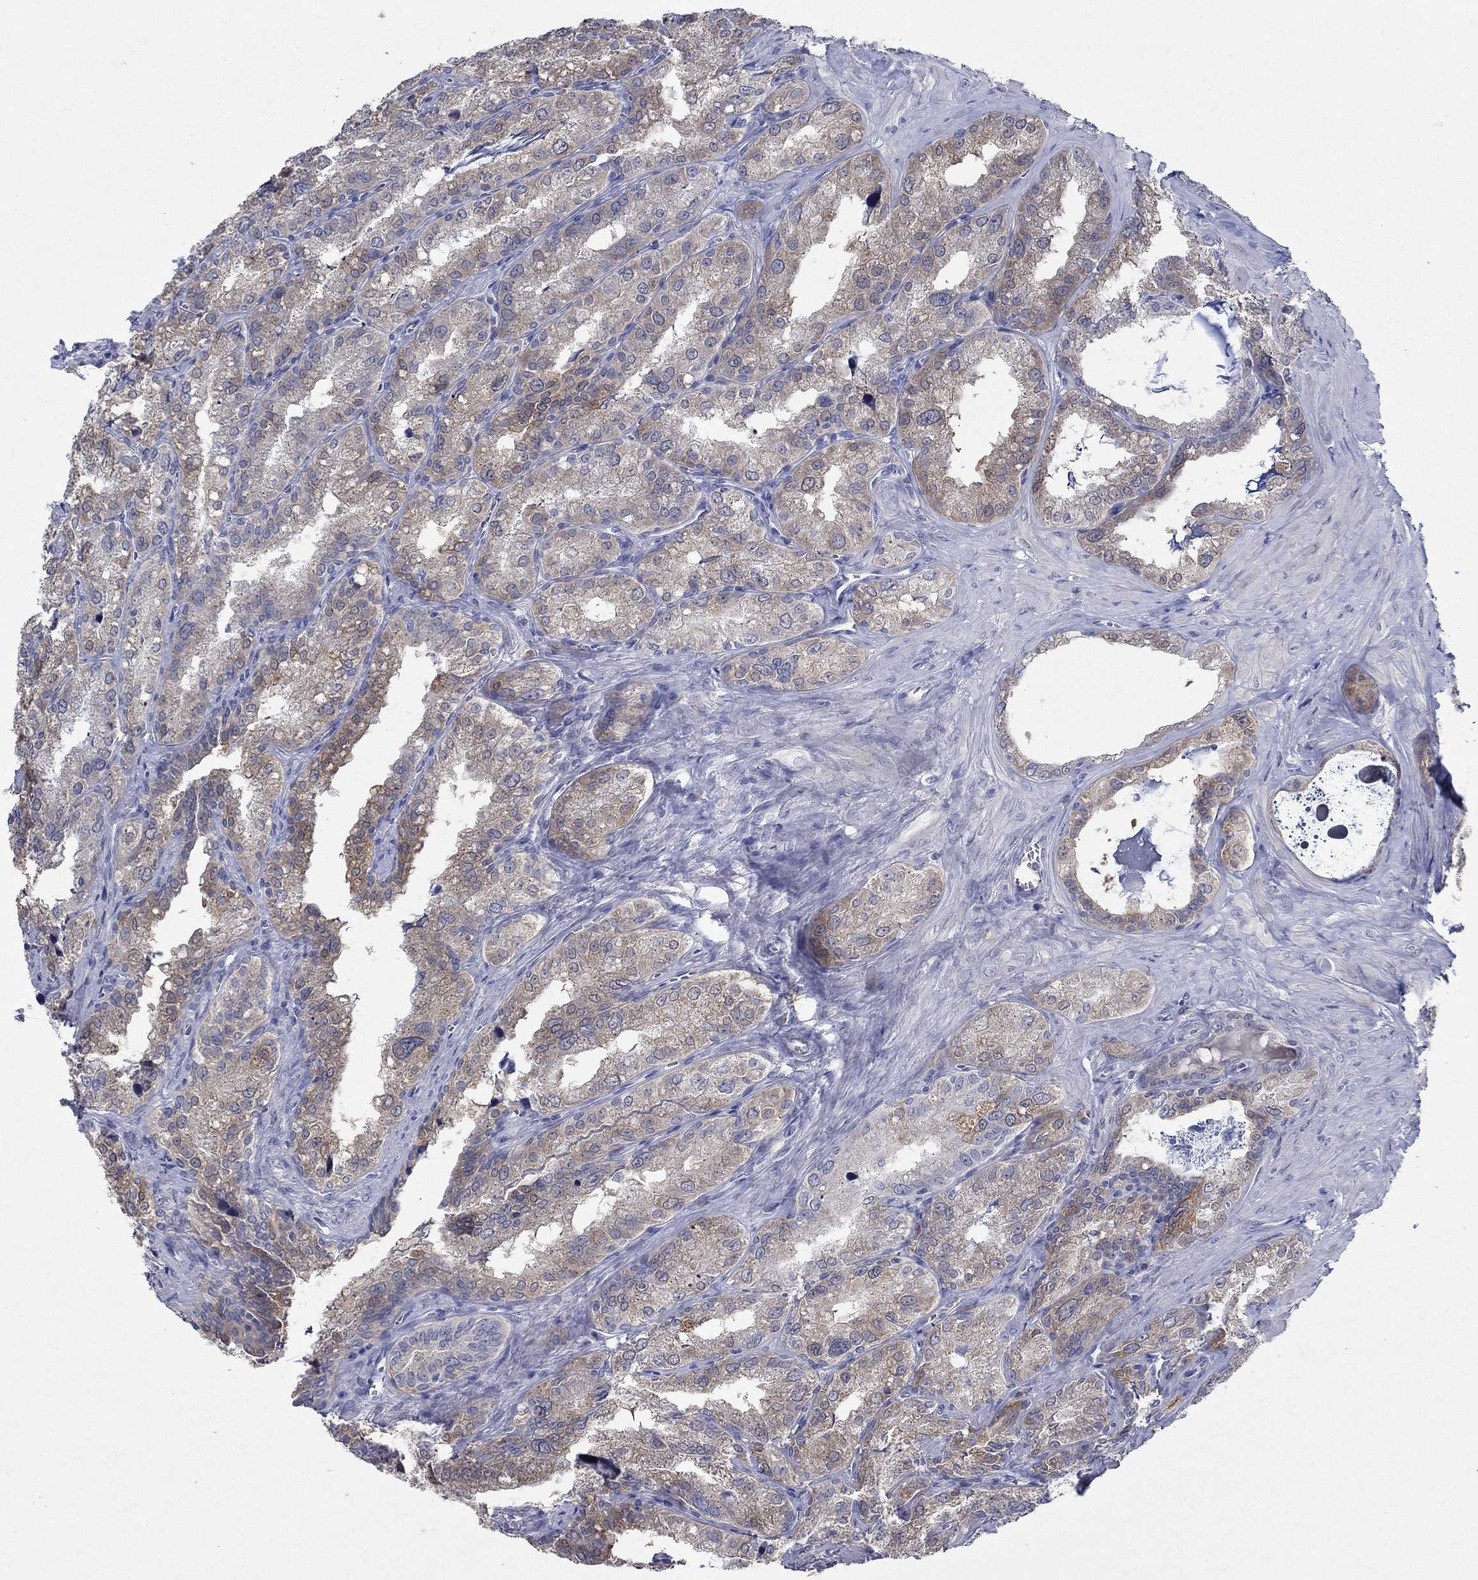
{"staining": {"intensity": "weak", "quantity": ">75%", "location": "cytoplasmic/membranous"}, "tissue": "seminal vesicle", "cell_type": "Glandular cells", "image_type": "normal", "snomed": [{"axis": "morphology", "description": "Normal tissue, NOS"}, {"axis": "topography", "description": "Seminal veicle"}], "caption": "Immunohistochemical staining of benign human seminal vesicle exhibits low levels of weak cytoplasmic/membranous expression in about >75% of glandular cells.", "gene": "SULT2B1", "patient": {"sex": "male", "age": 57}}